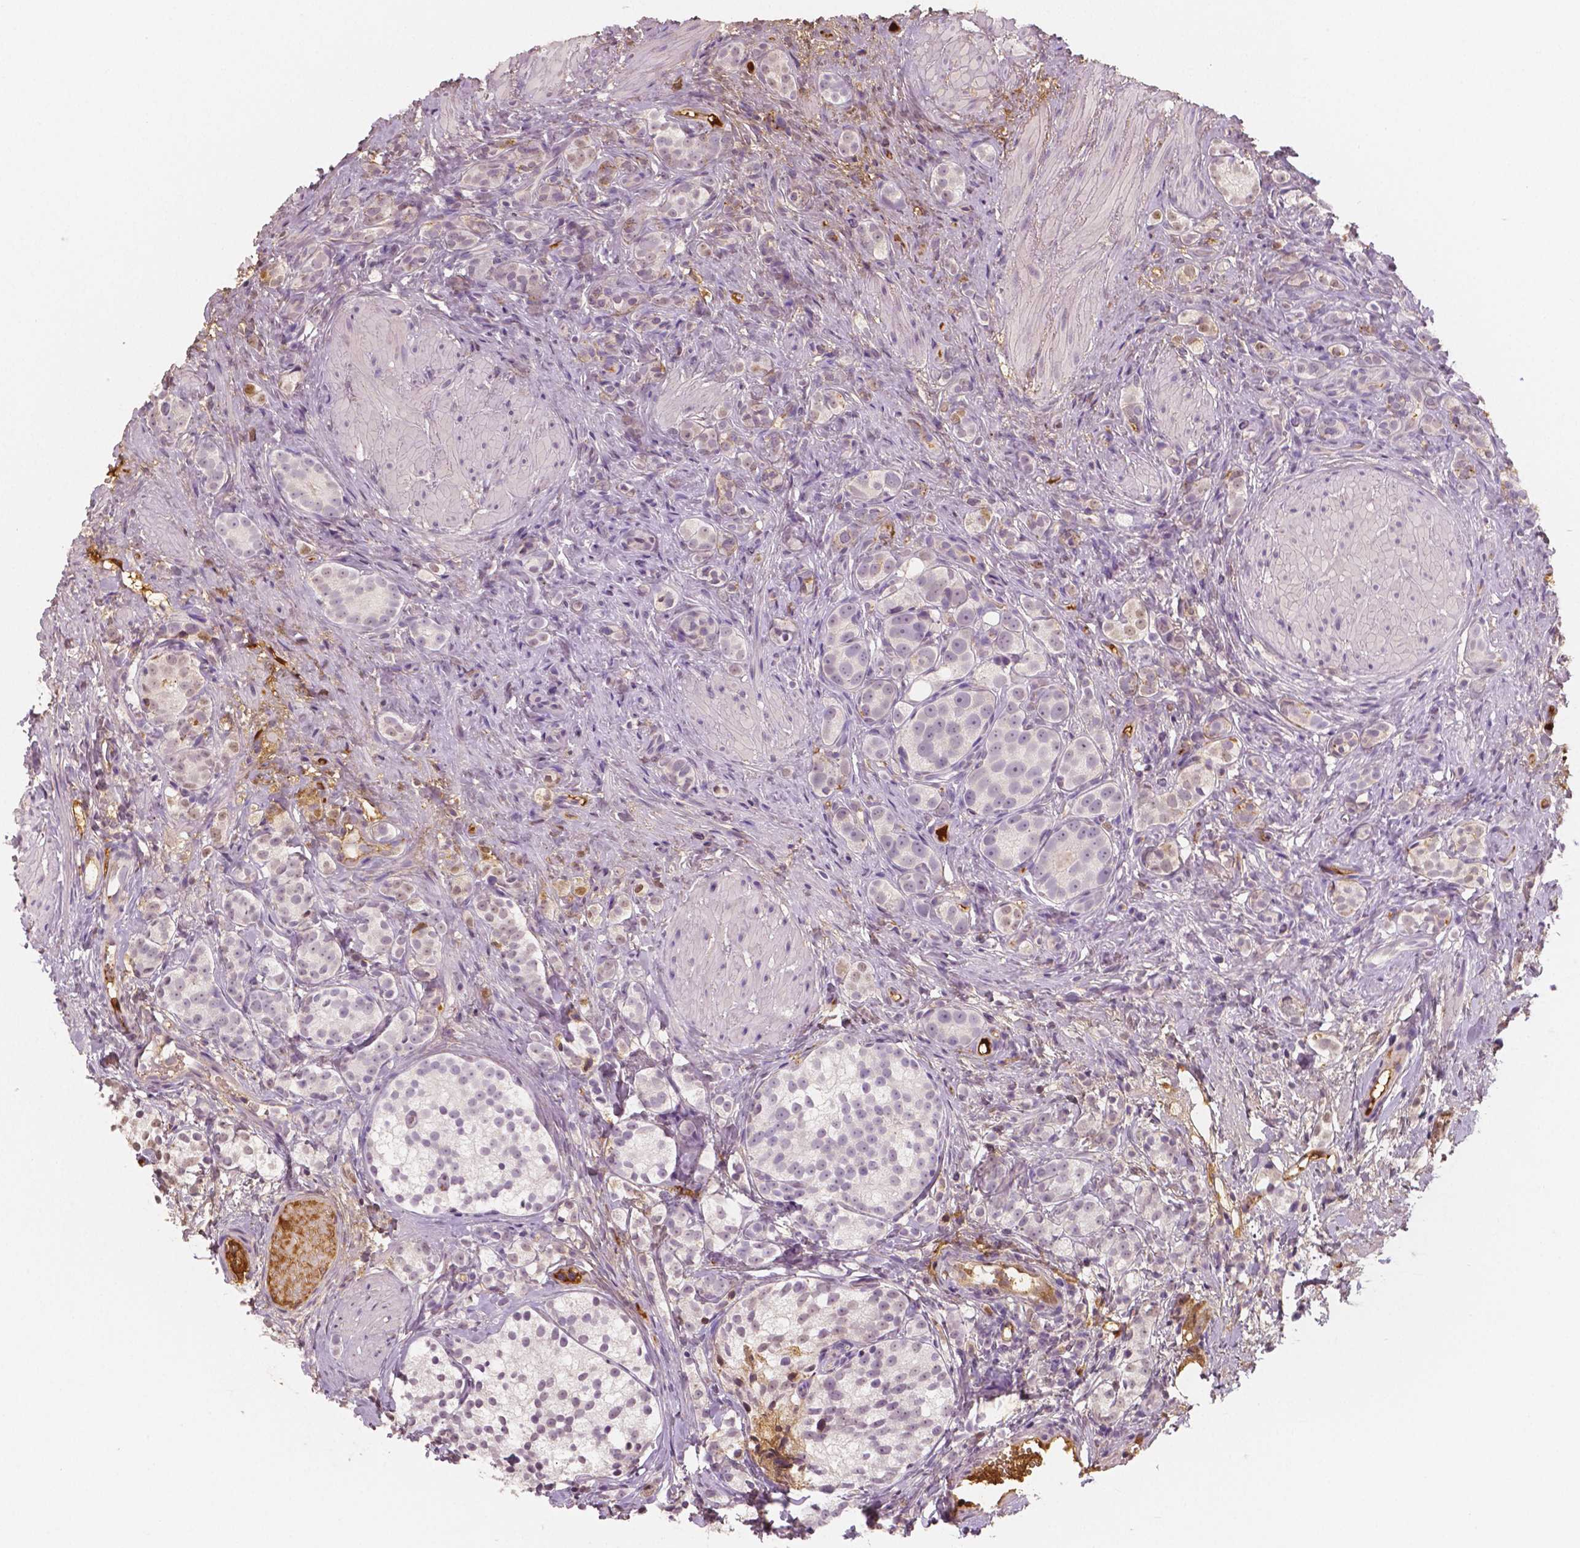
{"staining": {"intensity": "negative", "quantity": "none", "location": "none"}, "tissue": "prostate cancer", "cell_type": "Tumor cells", "image_type": "cancer", "snomed": [{"axis": "morphology", "description": "Adenocarcinoma, High grade"}, {"axis": "topography", "description": "Prostate"}], "caption": "IHC of prostate adenocarcinoma (high-grade) reveals no expression in tumor cells.", "gene": "APOA4", "patient": {"sex": "male", "age": 53}}